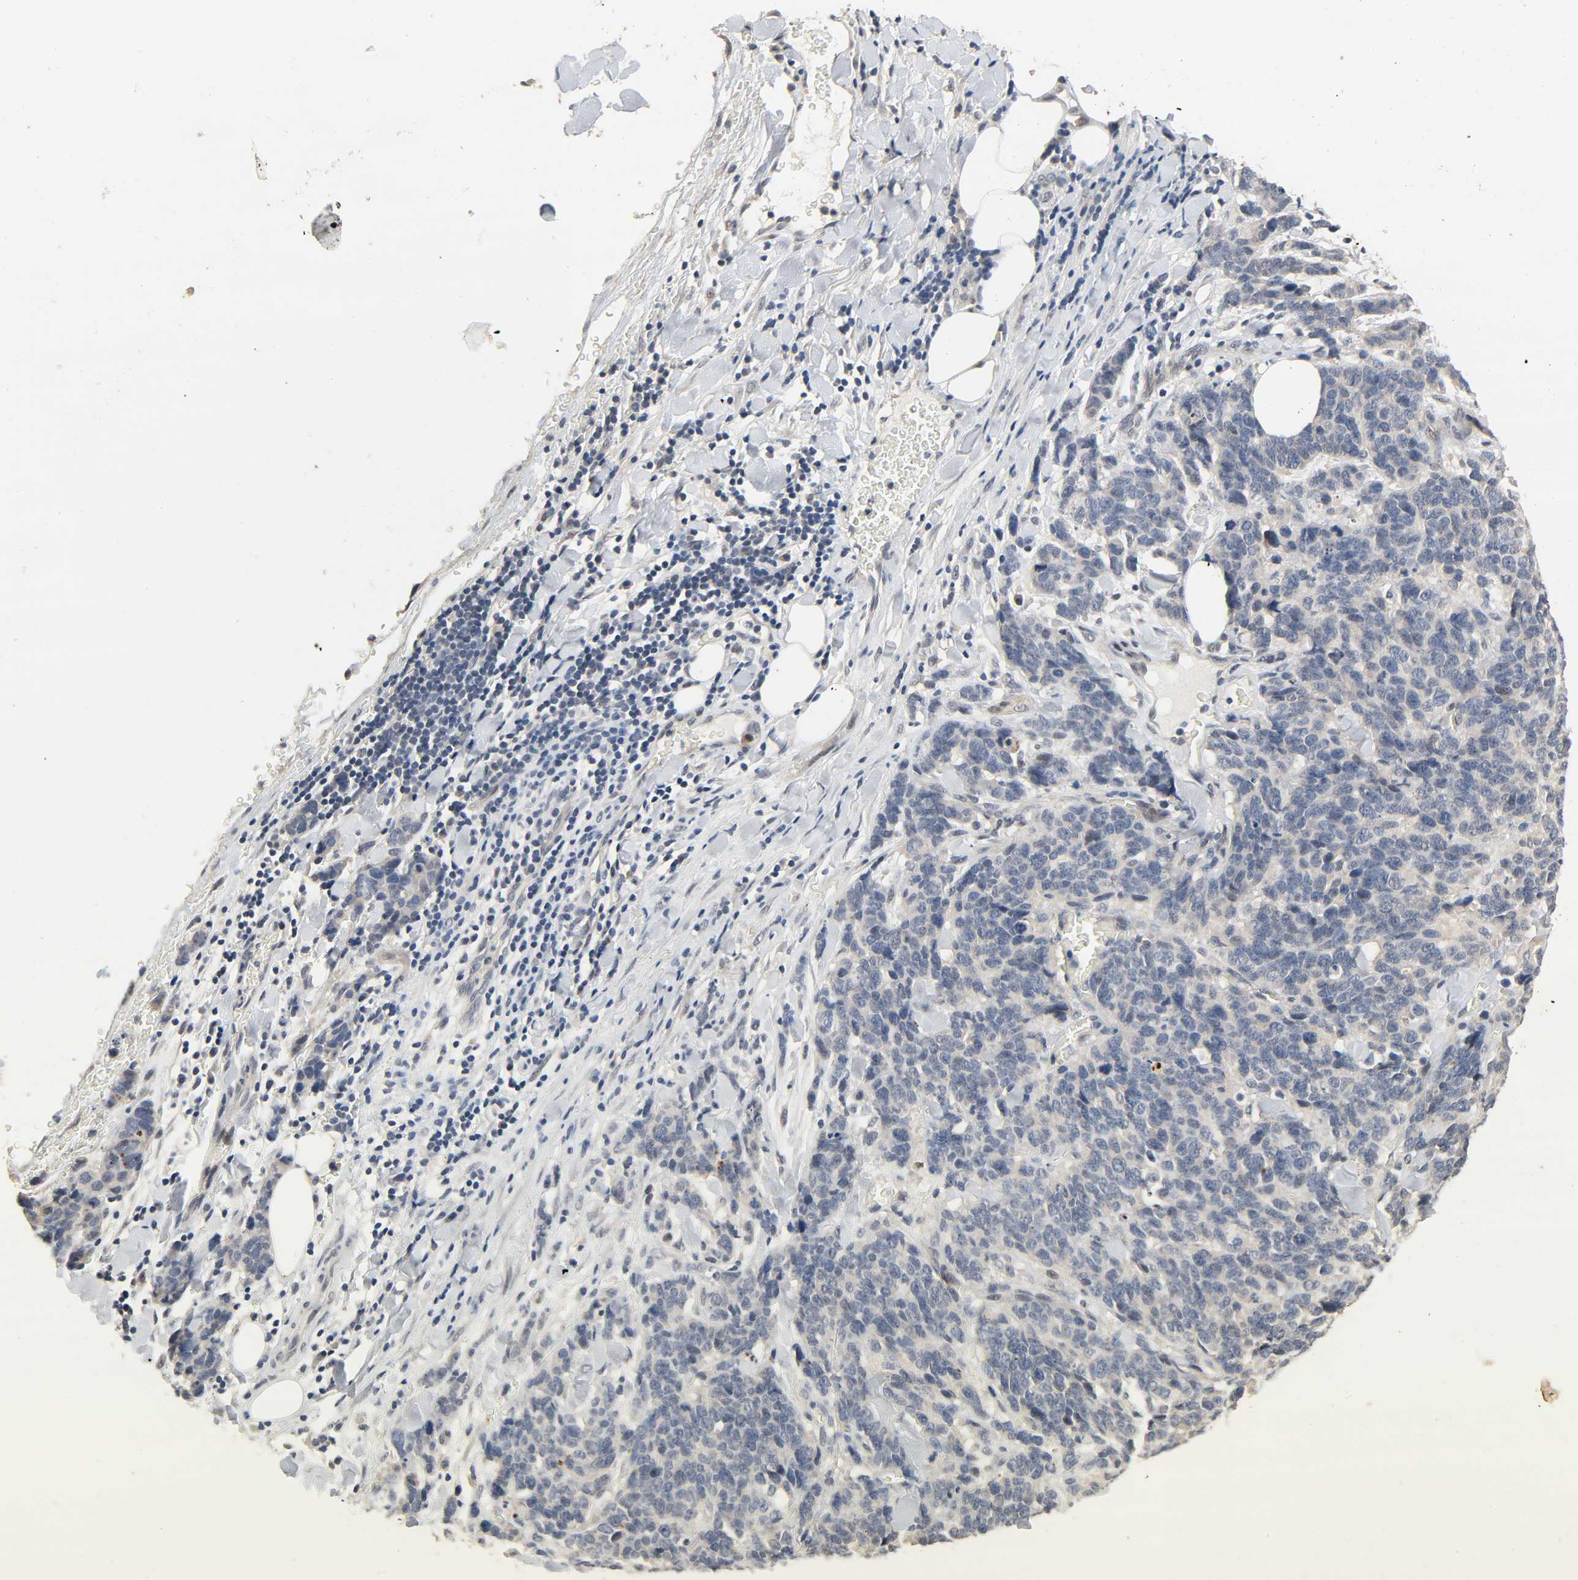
{"staining": {"intensity": "negative", "quantity": "none", "location": "none"}, "tissue": "lung cancer", "cell_type": "Tumor cells", "image_type": "cancer", "snomed": [{"axis": "morphology", "description": "Neoplasm, malignant, NOS"}, {"axis": "topography", "description": "Lung"}], "caption": "Photomicrograph shows no protein expression in tumor cells of neoplasm (malignant) (lung) tissue.", "gene": "MAGEA8", "patient": {"sex": "female", "age": 58}}